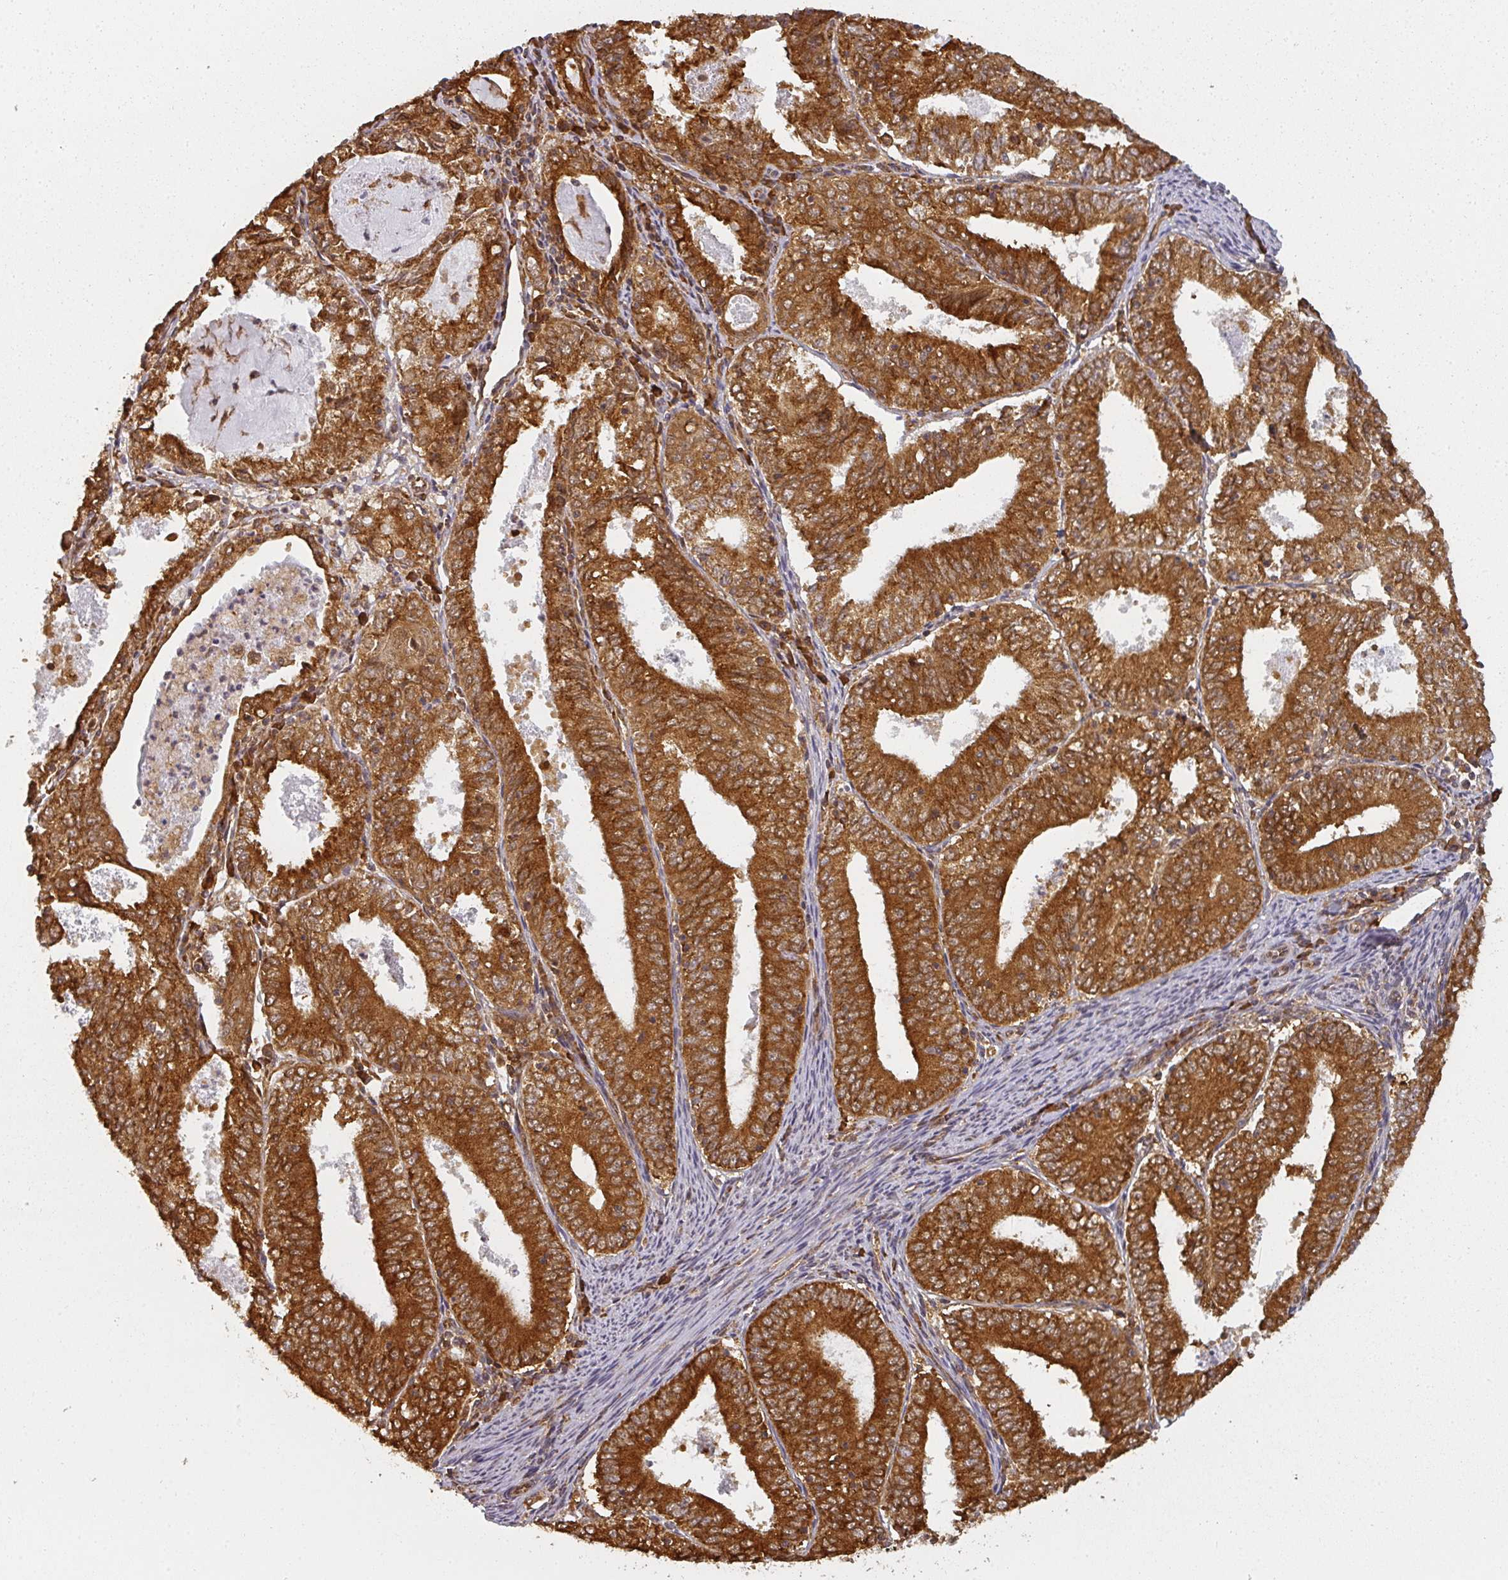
{"staining": {"intensity": "strong", "quantity": ">75%", "location": "cytoplasmic/membranous"}, "tissue": "endometrial cancer", "cell_type": "Tumor cells", "image_type": "cancer", "snomed": [{"axis": "morphology", "description": "Adenocarcinoma, NOS"}, {"axis": "topography", "description": "Endometrium"}], "caption": "Adenocarcinoma (endometrial) tissue exhibits strong cytoplasmic/membranous expression in approximately >75% of tumor cells, visualized by immunohistochemistry.", "gene": "PPP6R3", "patient": {"sex": "female", "age": 57}}